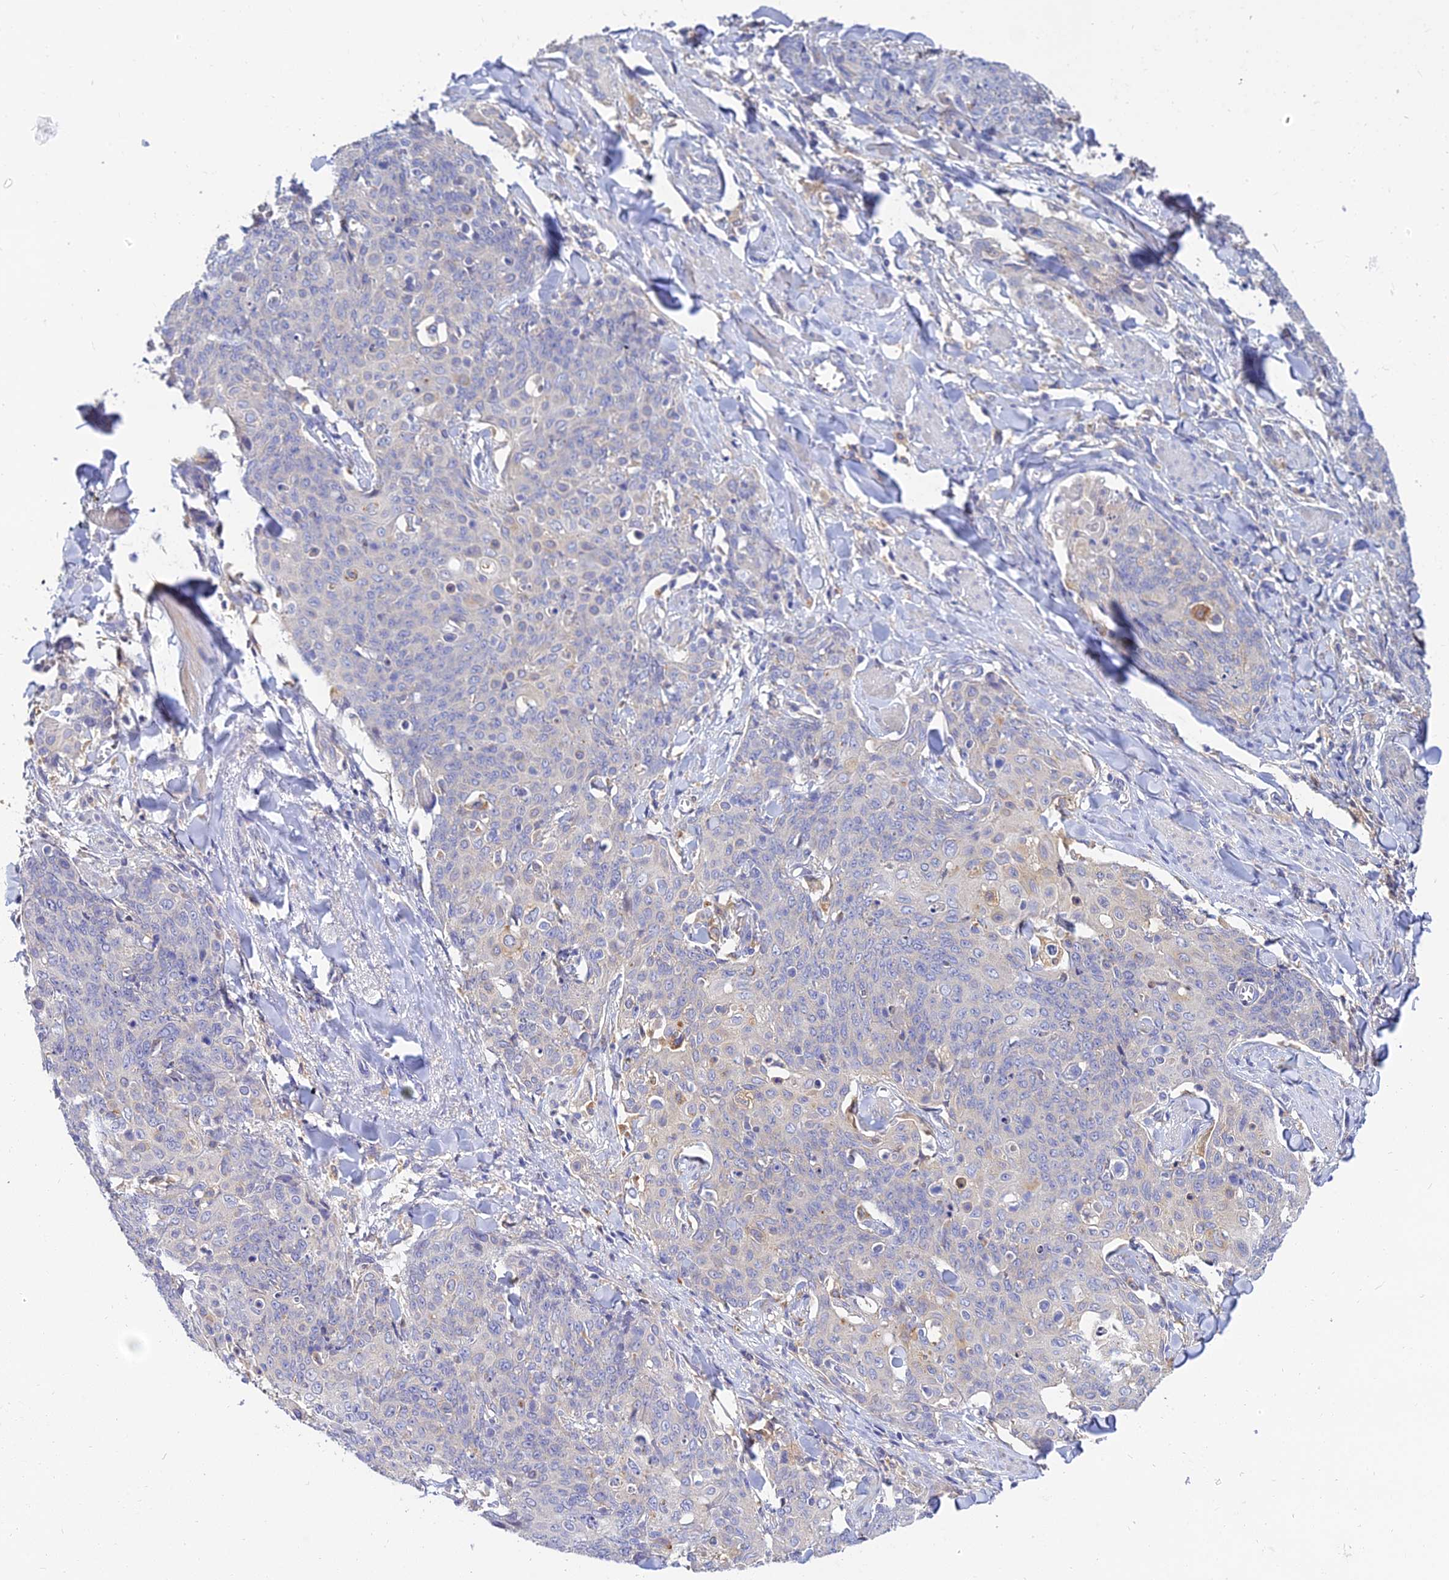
{"staining": {"intensity": "negative", "quantity": "none", "location": "none"}, "tissue": "skin cancer", "cell_type": "Tumor cells", "image_type": "cancer", "snomed": [{"axis": "morphology", "description": "Squamous cell carcinoma, NOS"}, {"axis": "topography", "description": "Skin"}, {"axis": "topography", "description": "Vulva"}], "caption": "A histopathology image of skin cancer stained for a protein reveals no brown staining in tumor cells.", "gene": "ARL8B", "patient": {"sex": "female", "age": 85}}